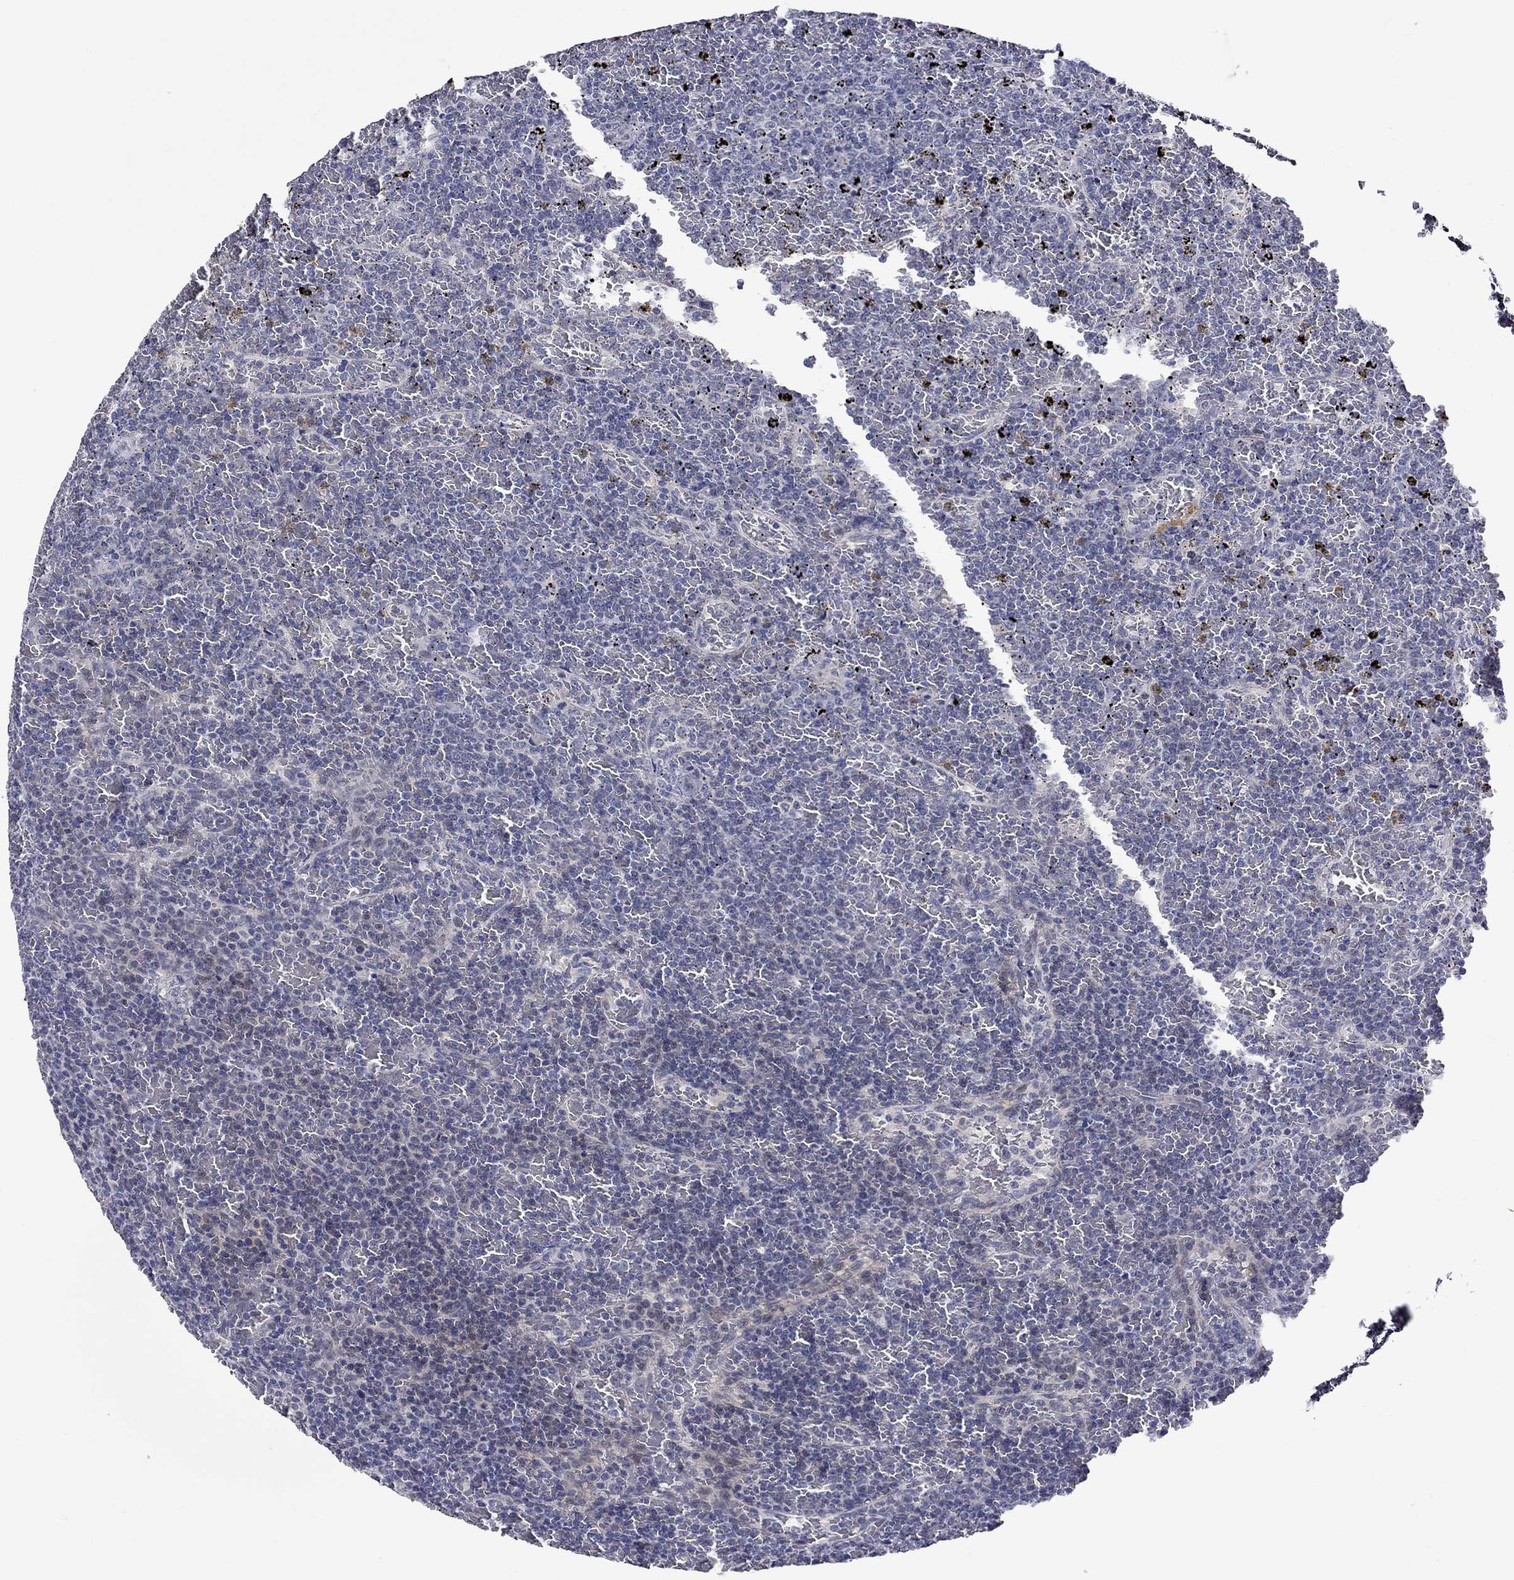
{"staining": {"intensity": "negative", "quantity": "none", "location": "none"}, "tissue": "lymphoma", "cell_type": "Tumor cells", "image_type": "cancer", "snomed": [{"axis": "morphology", "description": "Malignant lymphoma, non-Hodgkin's type, Low grade"}, {"axis": "topography", "description": "Spleen"}], "caption": "Immunohistochemistry (IHC) photomicrograph of neoplastic tissue: human lymphoma stained with DAB shows no significant protein positivity in tumor cells.", "gene": "DDX3Y", "patient": {"sex": "female", "age": 77}}